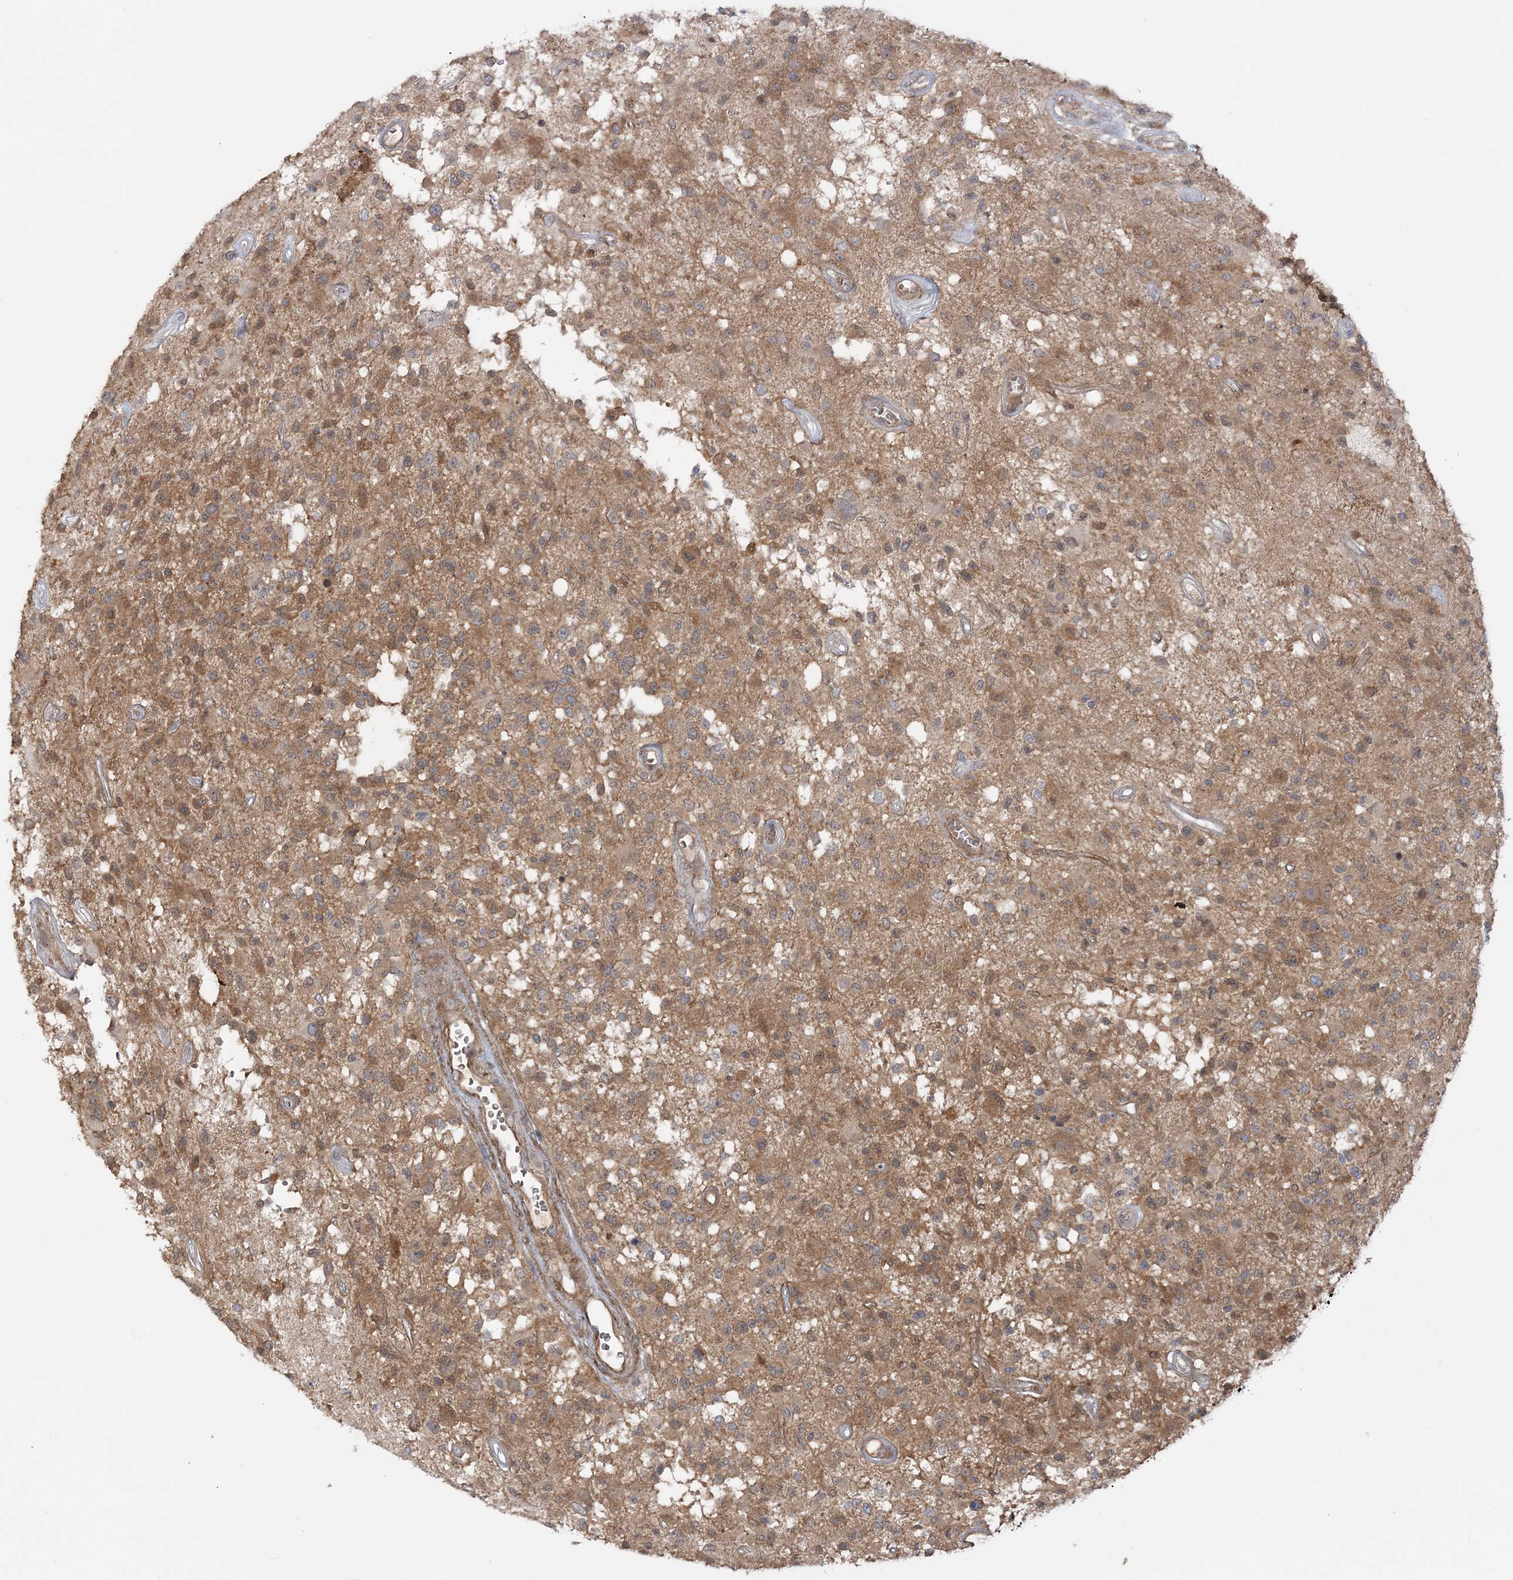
{"staining": {"intensity": "moderate", "quantity": ">75%", "location": "cytoplasmic/membranous"}, "tissue": "glioma", "cell_type": "Tumor cells", "image_type": "cancer", "snomed": [{"axis": "morphology", "description": "Glioma, malignant, High grade"}, {"axis": "morphology", "description": "Glioblastoma, NOS"}, {"axis": "topography", "description": "Brain"}], "caption": "Immunohistochemical staining of glioblastoma reveals moderate cytoplasmic/membranous protein positivity in approximately >75% of tumor cells. (DAB = brown stain, brightfield microscopy at high magnification).", "gene": "MOCS2", "patient": {"sex": "male", "age": 60}}